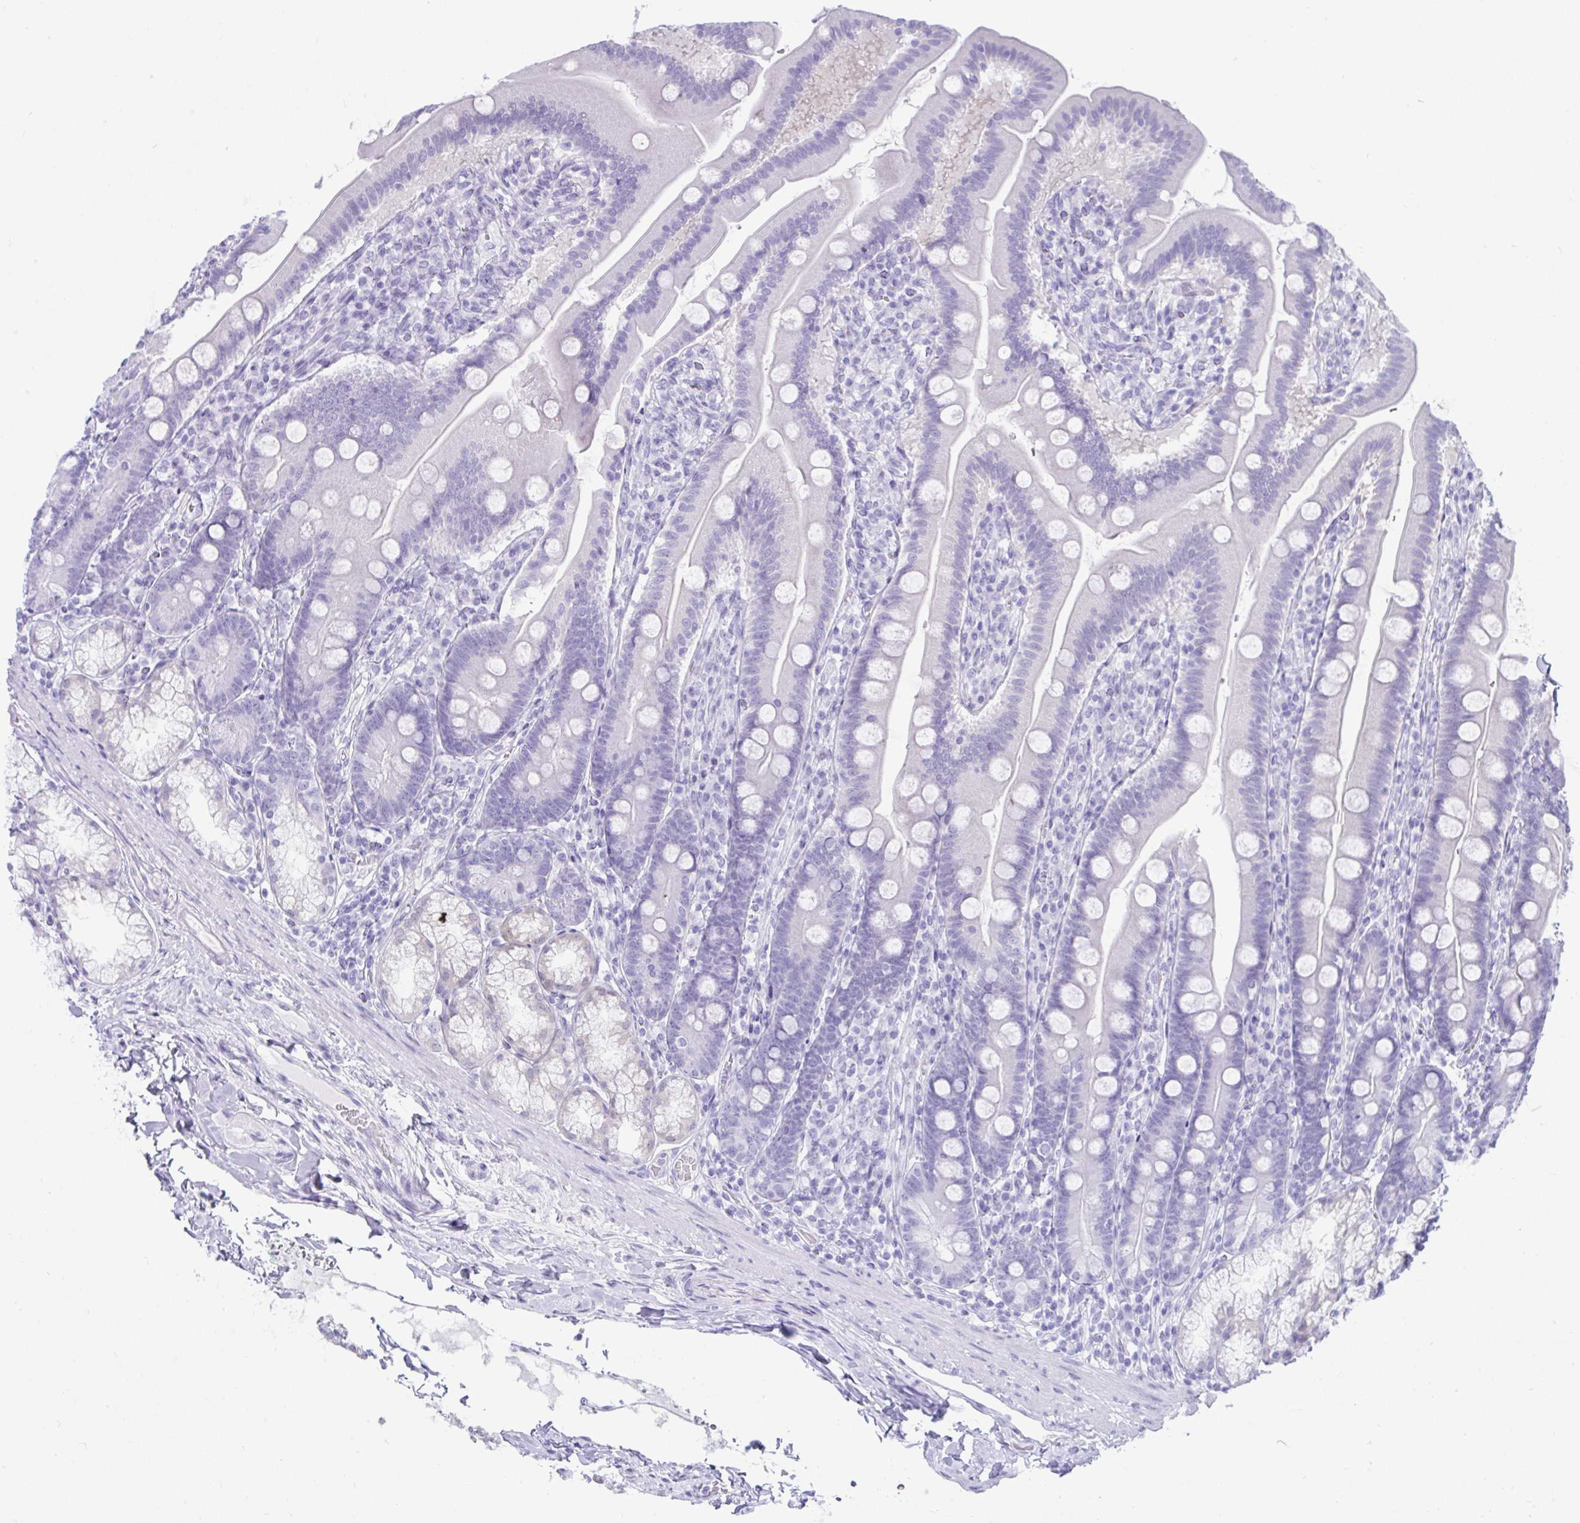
{"staining": {"intensity": "negative", "quantity": "none", "location": "none"}, "tissue": "duodenum", "cell_type": "Glandular cells", "image_type": "normal", "snomed": [{"axis": "morphology", "description": "Normal tissue, NOS"}, {"axis": "topography", "description": "Duodenum"}], "caption": "IHC image of unremarkable duodenum: duodenum stained with DAB (3,3'-diaminobenzidine) shows no significant protein positivity in glandular cells.", "gene": "PSCA", "patient": {"sex": "female", "age": 67}}